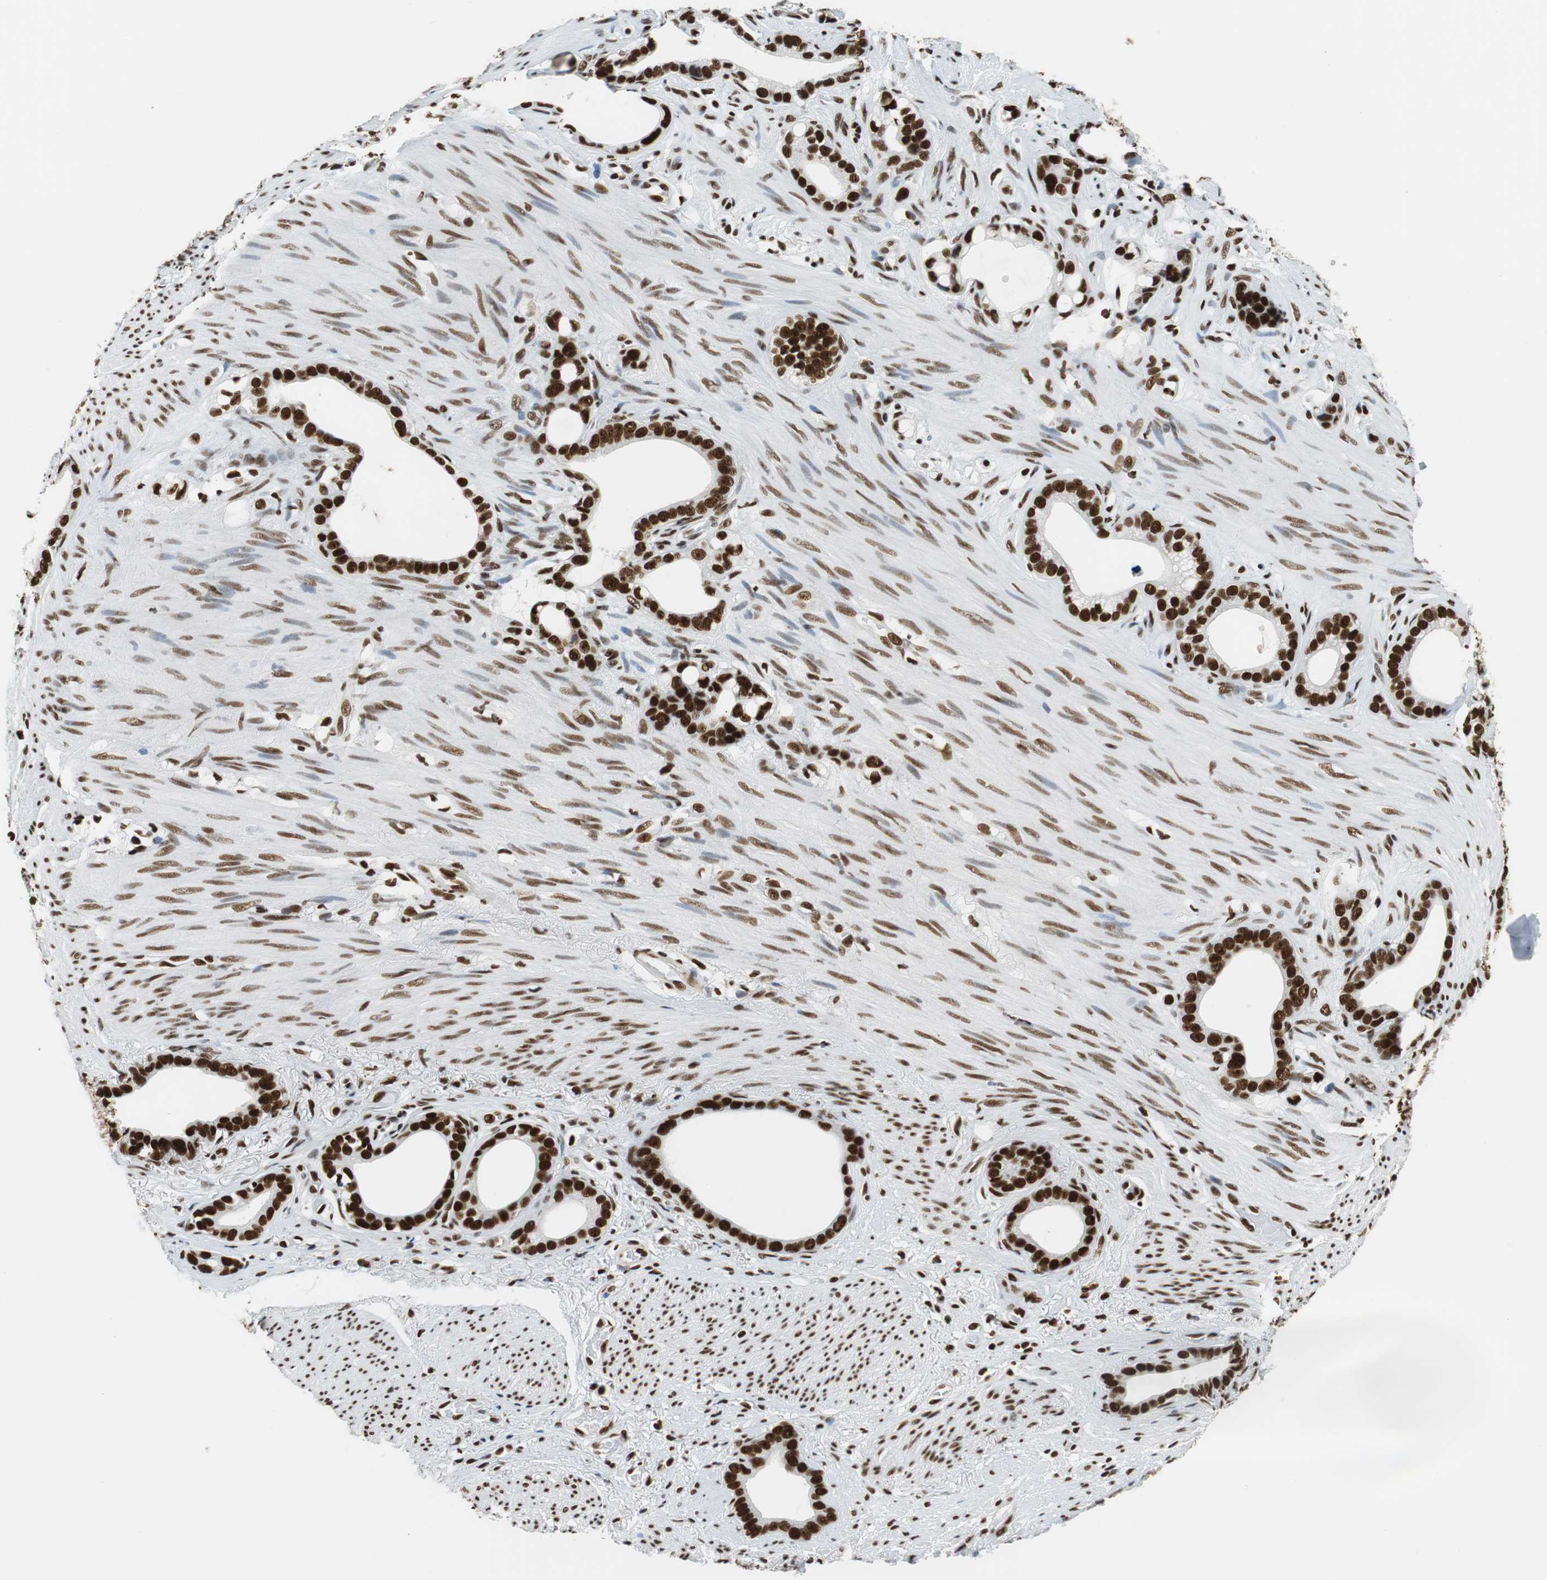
{"staining": {"intensity": "strong", "quantity": ">75%", "location": "nuclear"}, "tissue": "stomach cancer", "cell_type": "Tumor cells", "image_type": "cancer", "snomed": [{"axis": "morphology", "description": "Adenocarcinoma, NOS"}, {"axis": "topography", "description": "Stomach"}], "caption": "This photomicrograph shows immunohistochemistry (IHC) staining of human stomach adenocarcinoma, with high strong nuclear expression in approximately >75% of tumor cells.", "gene": "PRKDC", "patient": {"sex": "female", "age": 75}}